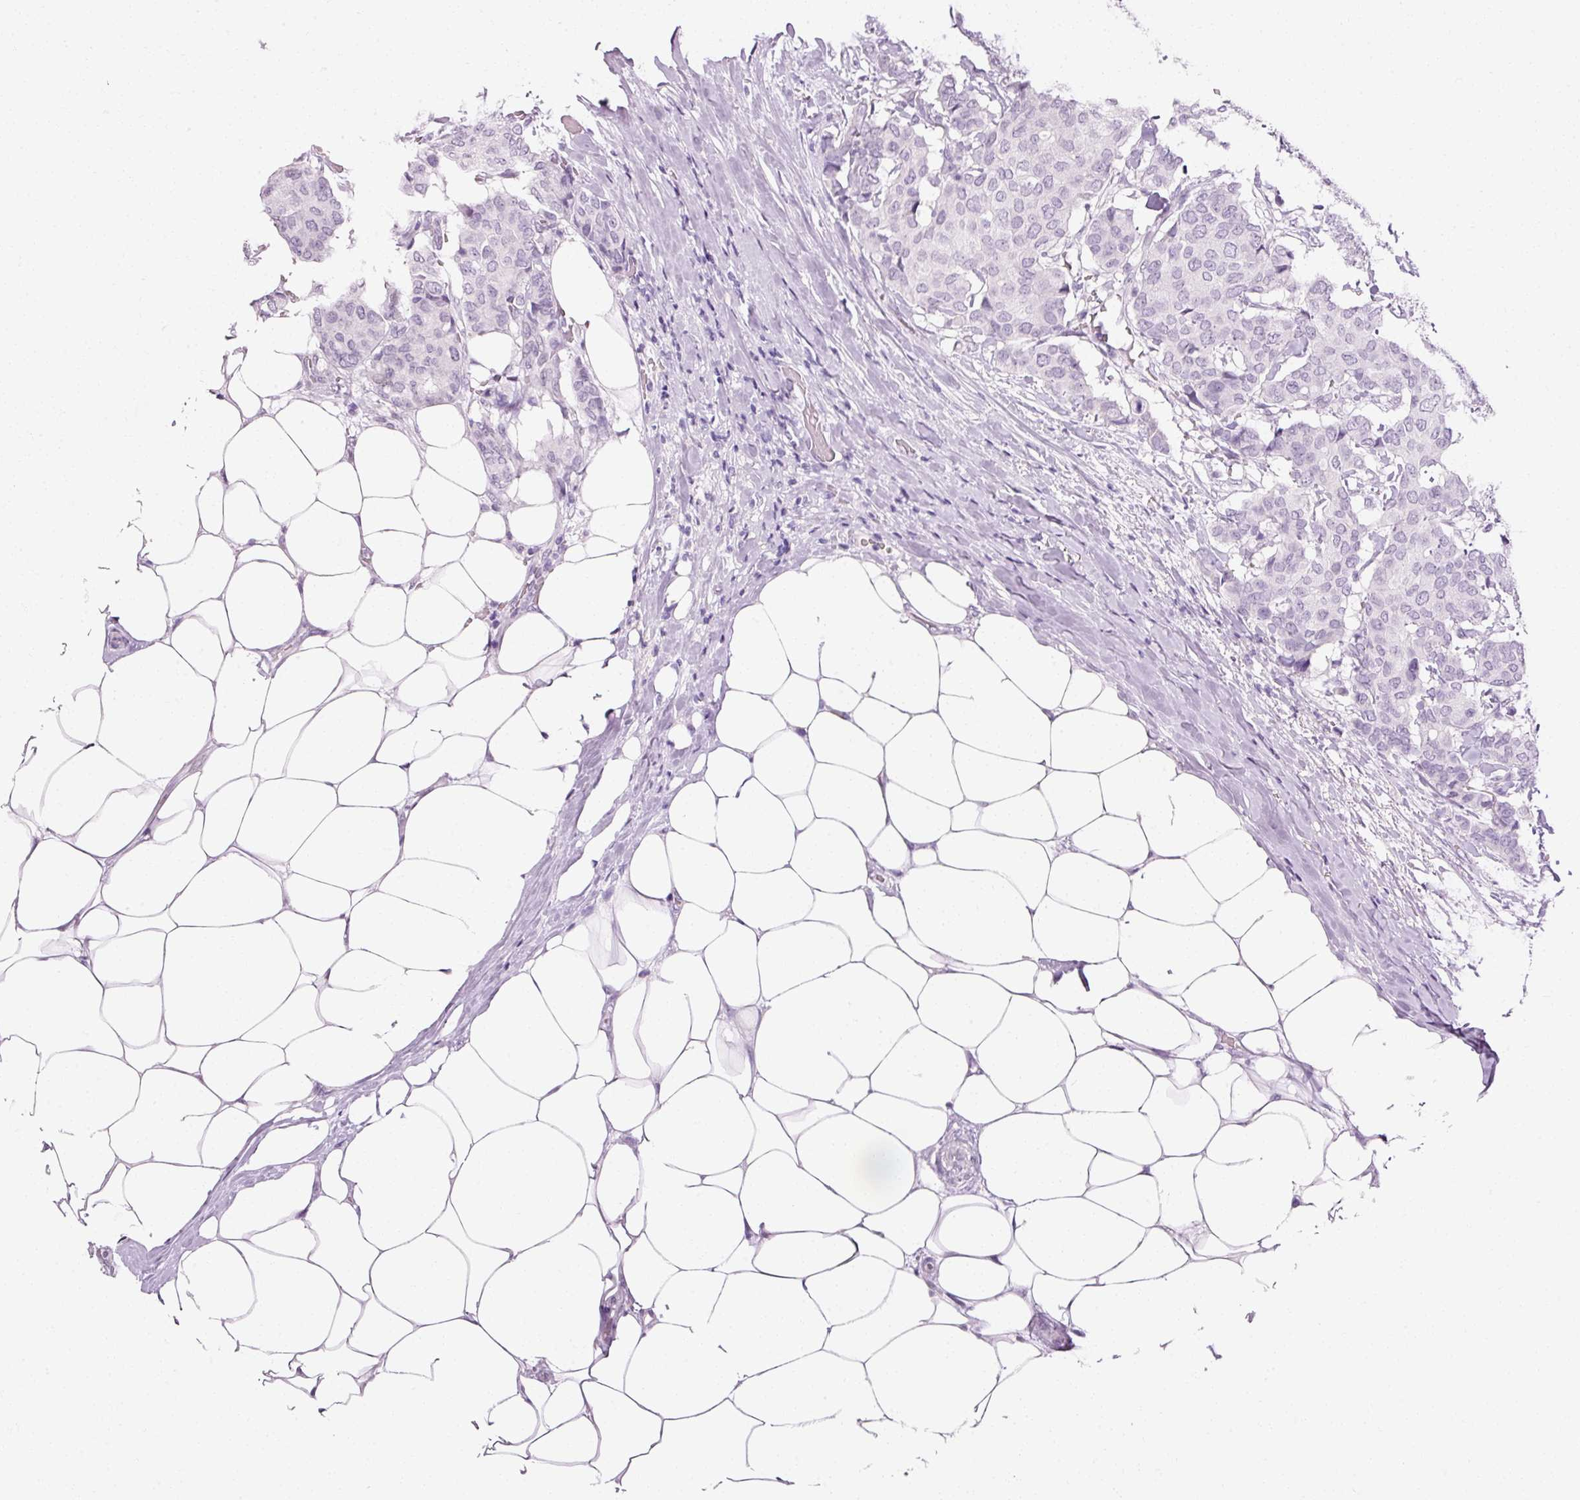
{"staining": {"intensity": "negative", "quantity": "none", "location": "none"}, "tissue": "breast cancer", "cell_type": "Tumor cells", "image_type": "cancer", "snomed": [{"axis": "morphology", "description": "Duct carcinoma"}, {"axis": "topography", "description": "Breast"}], "caption": "Tumor cells are negative for protein expression in human breast cancer.", "gene": "ANKRD20A1", "patient": {"sex": "female", "age": 75}}